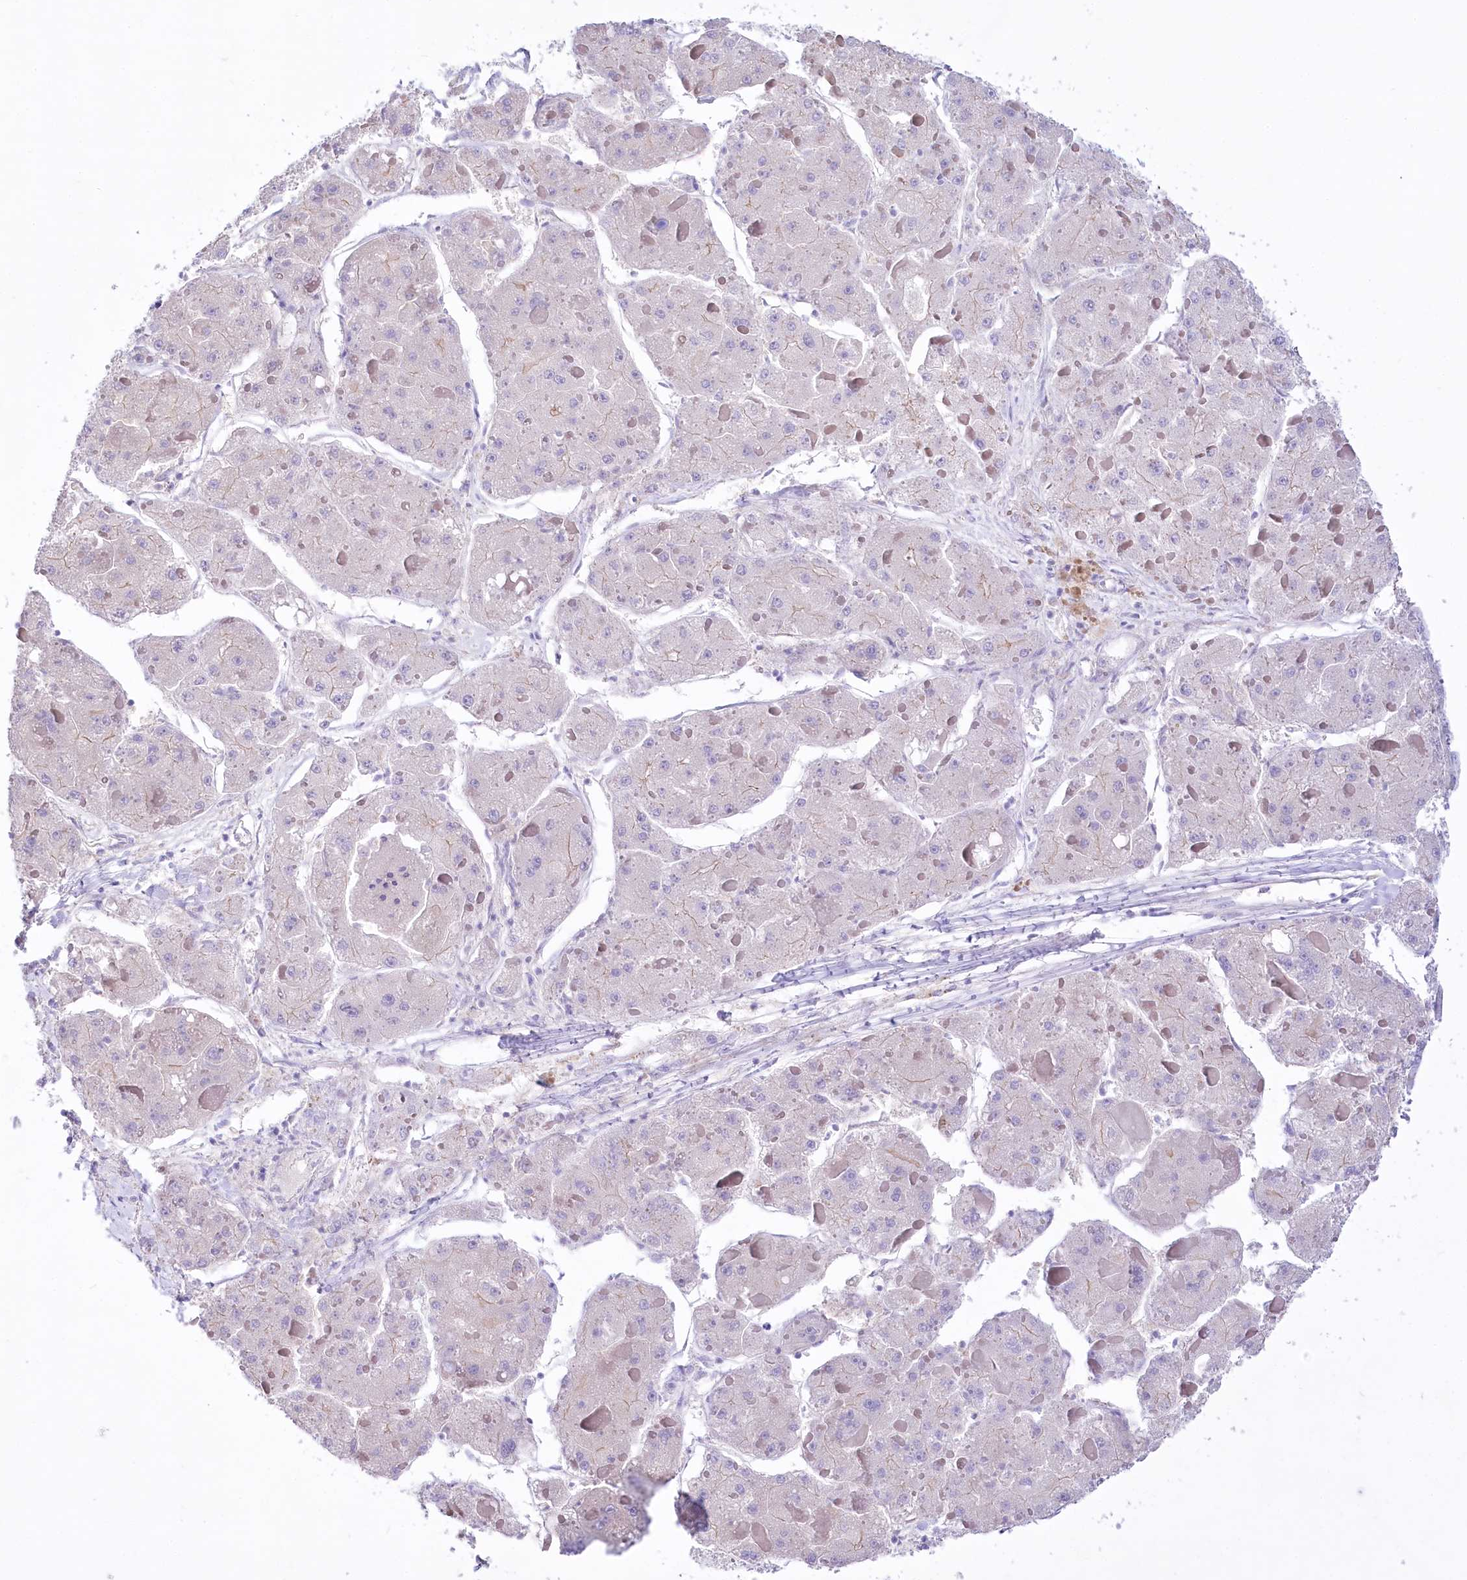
{"staining": {"intensity": "negative", "quantity": "none", "location": "none"}, "tissue": "liver cancer", "cell_type": "Tumor cells", "image_type": "cancer", "snomed": [{"axis": "morphology", "description": "Carcinoma, Hepatocellular, NOS"}, {"axis": "topography", "description": "Liver"}], "caption": "IHC of liver cancer exhibits no staining in tumor cells.", "gene": "LRRC34", "patient": {"sex": "female", "age": 73}}